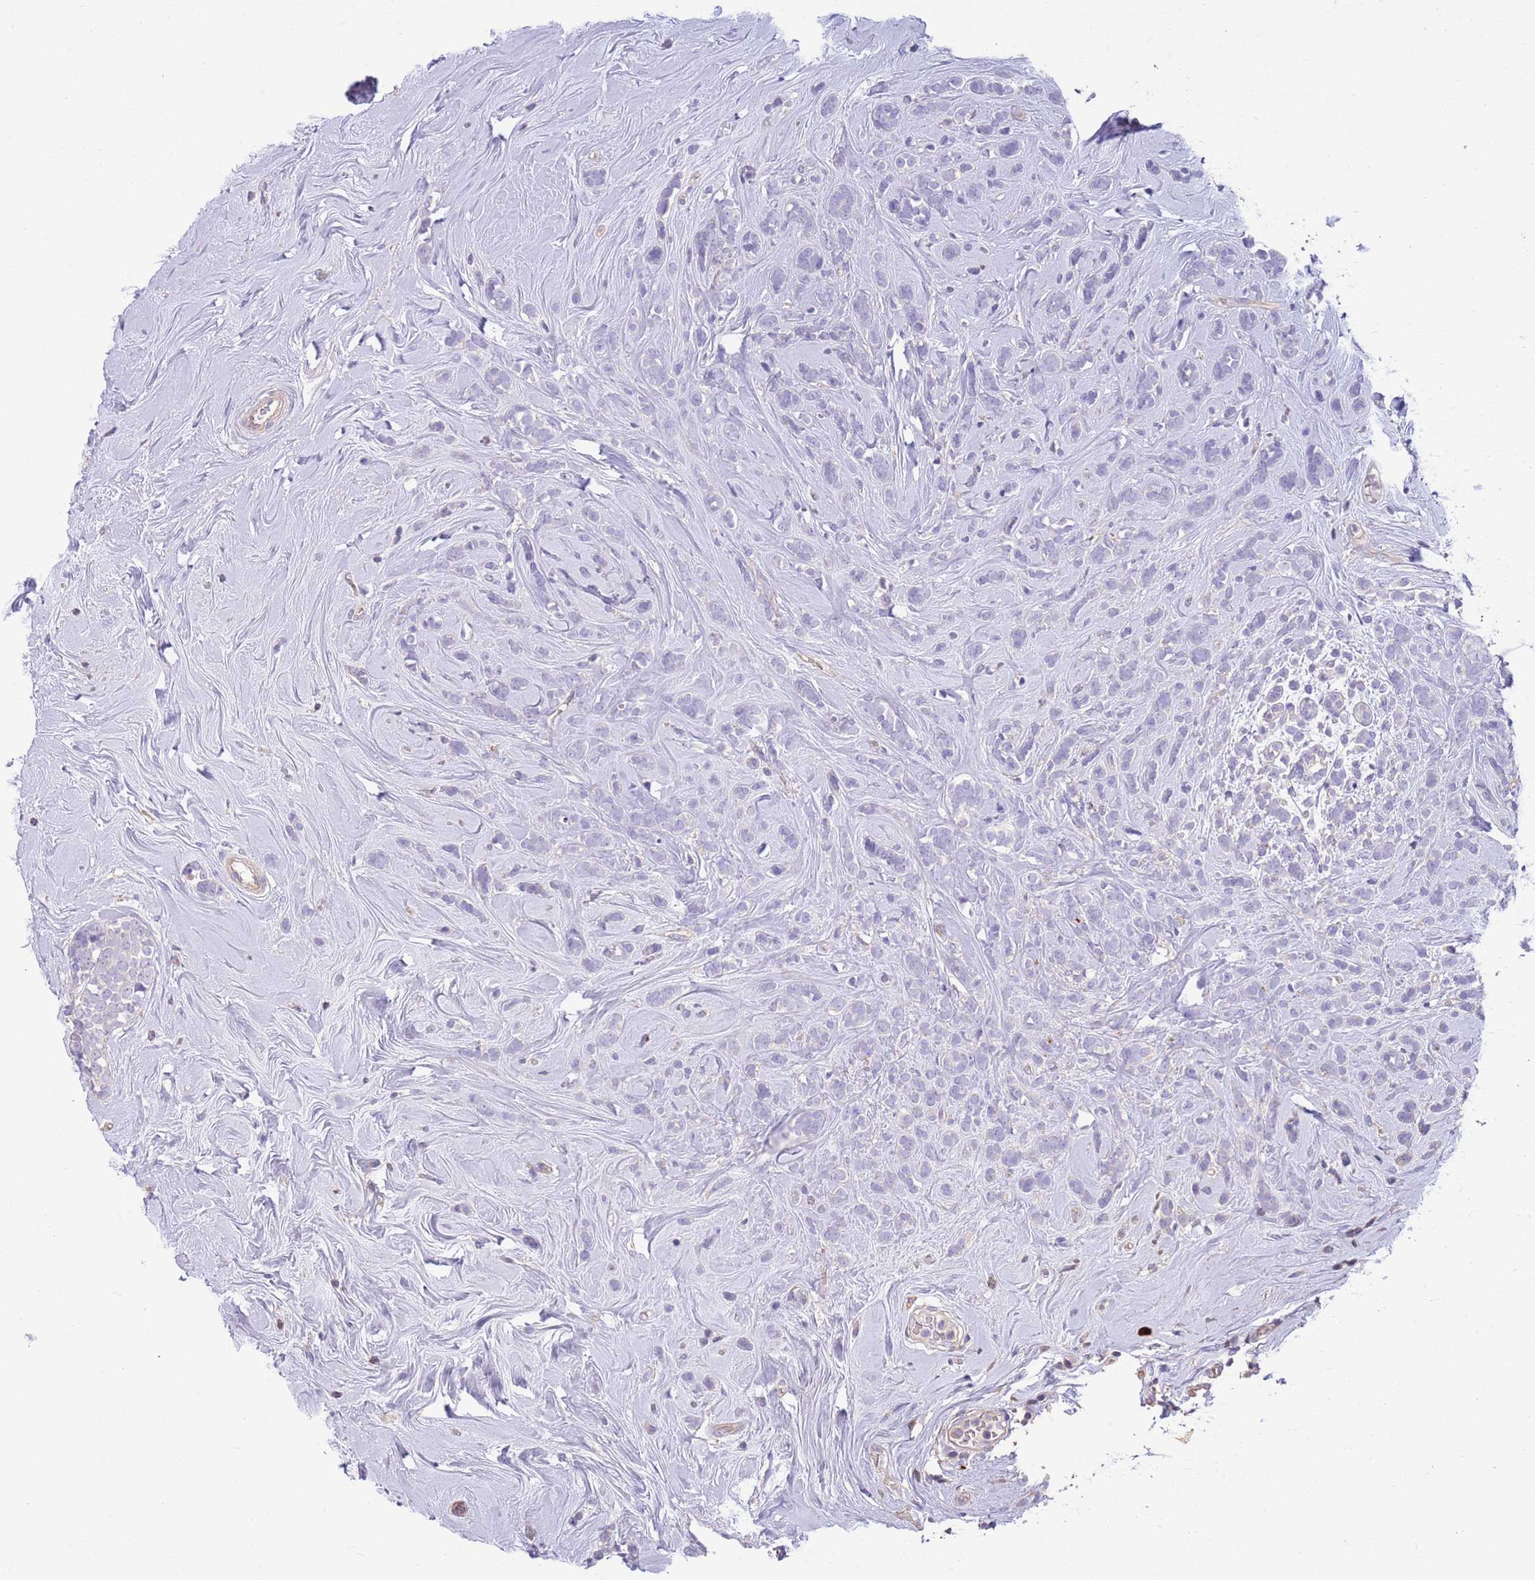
{"staining": {"intensity": "negative", "quantity": "none", "location": "none"}, "tissue": "breast cancer", "cell_type": "Tumor cells", "image_type": "cancer", "snomed": [{"axis": "morphology", "description": "Lobular carcinoma"}, {"axis": "topography", "description": "Breast"}], "caption": "Immunohistochemical staining of lobular carcinoma (breast) demonstrates no significant staining in tumor cells.", "gene": "SFTPA1", "patient": {"sex": "female", "age": 58}}